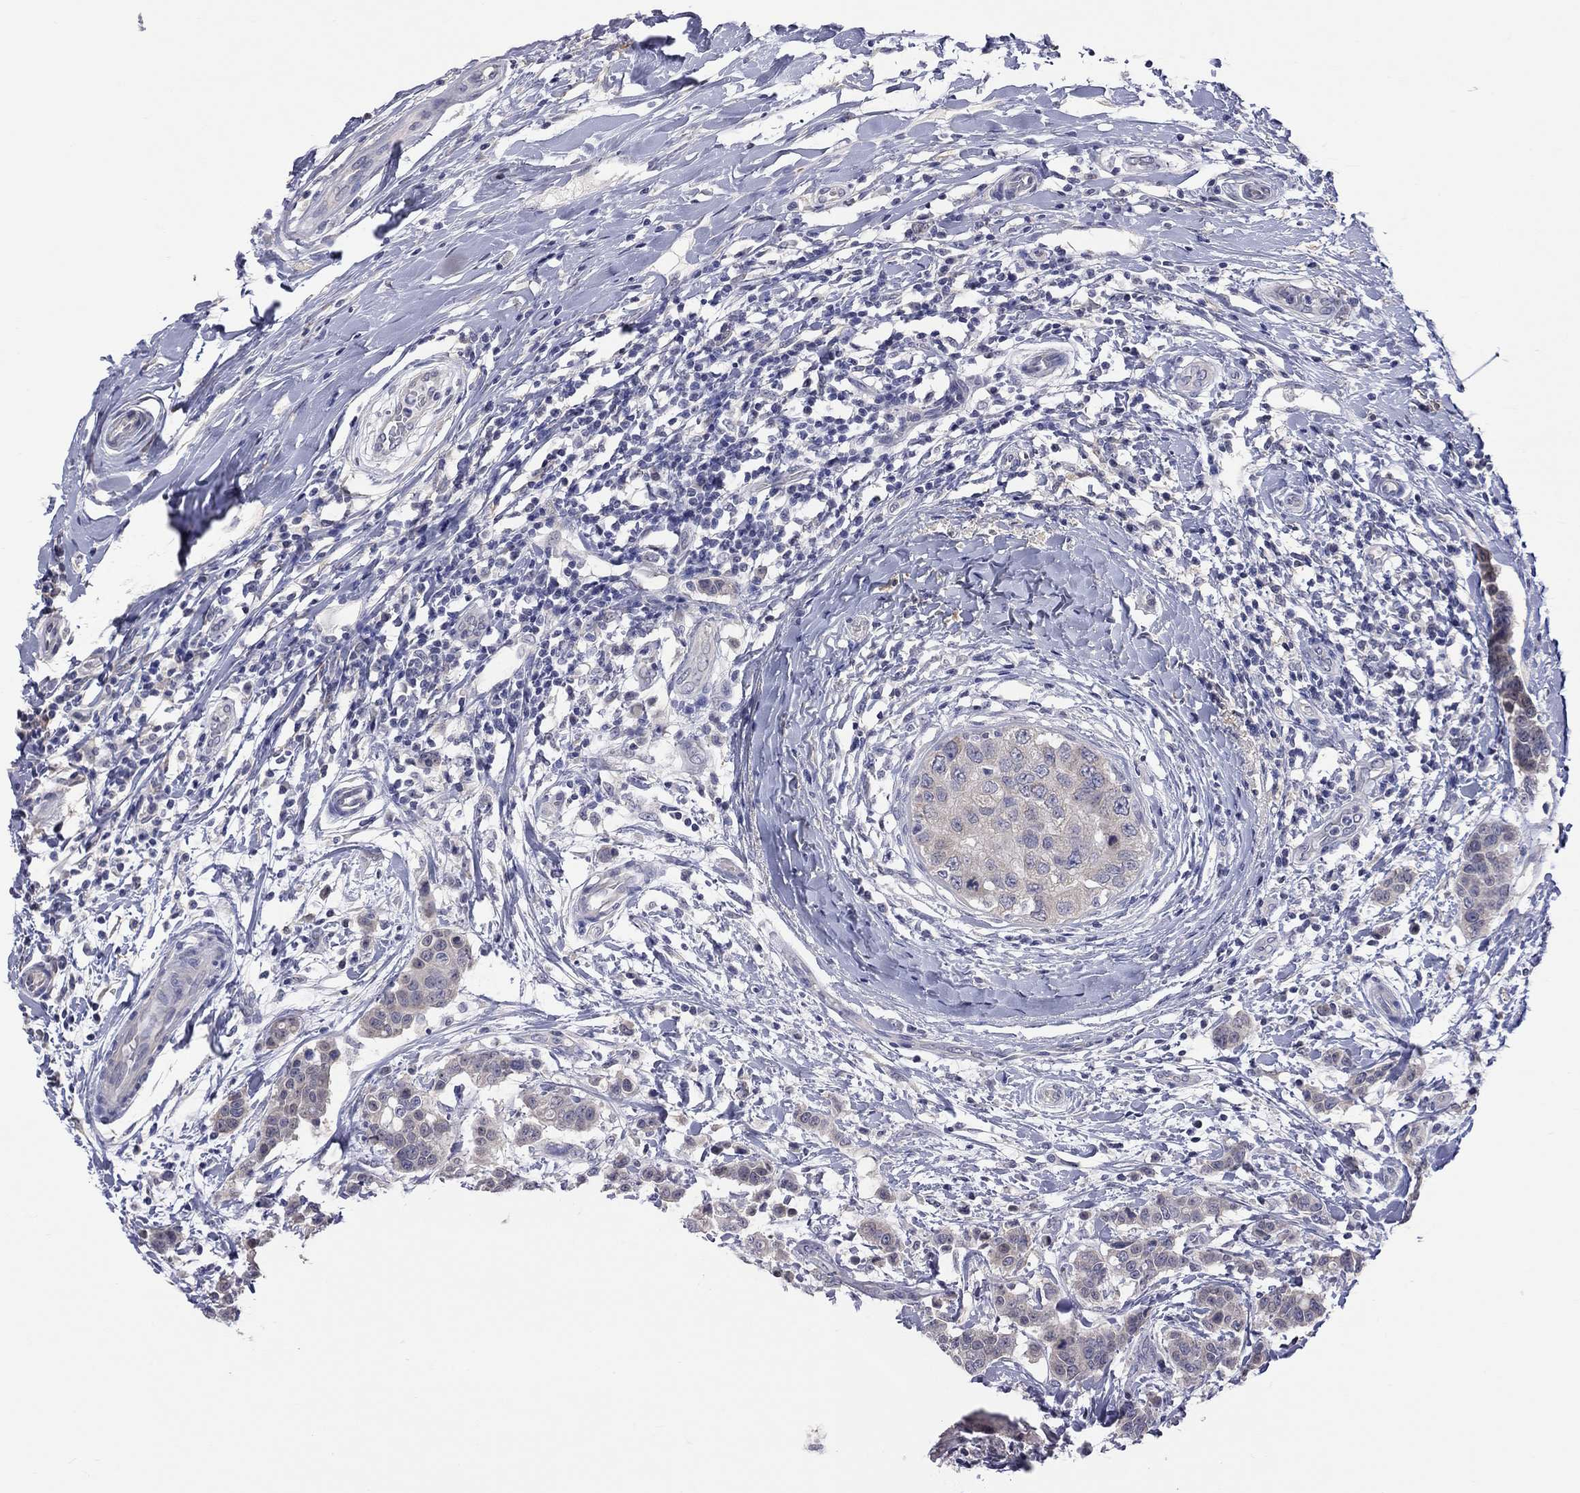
{"staining": {"intensity": "weak", "quantity": ">75%", "location": "cytoplasmic/membranous"}, "tissue": "breast cancer", "cell_type": "Tumor cells", "image_type": "cancer", "snomed": [{"axis": "morphology", "description": "Duct carcinoma"}, {"axis": "topography", "description": "Breast"}], "caption": "Tumor cells exhibit low levels of weak cytoplasmic/membranous expression in about >75% of cells in human breast cancer (intraductal carcinoma).", "gene": "HYLS1", "patient": {"sex": "female", "age": 27}}